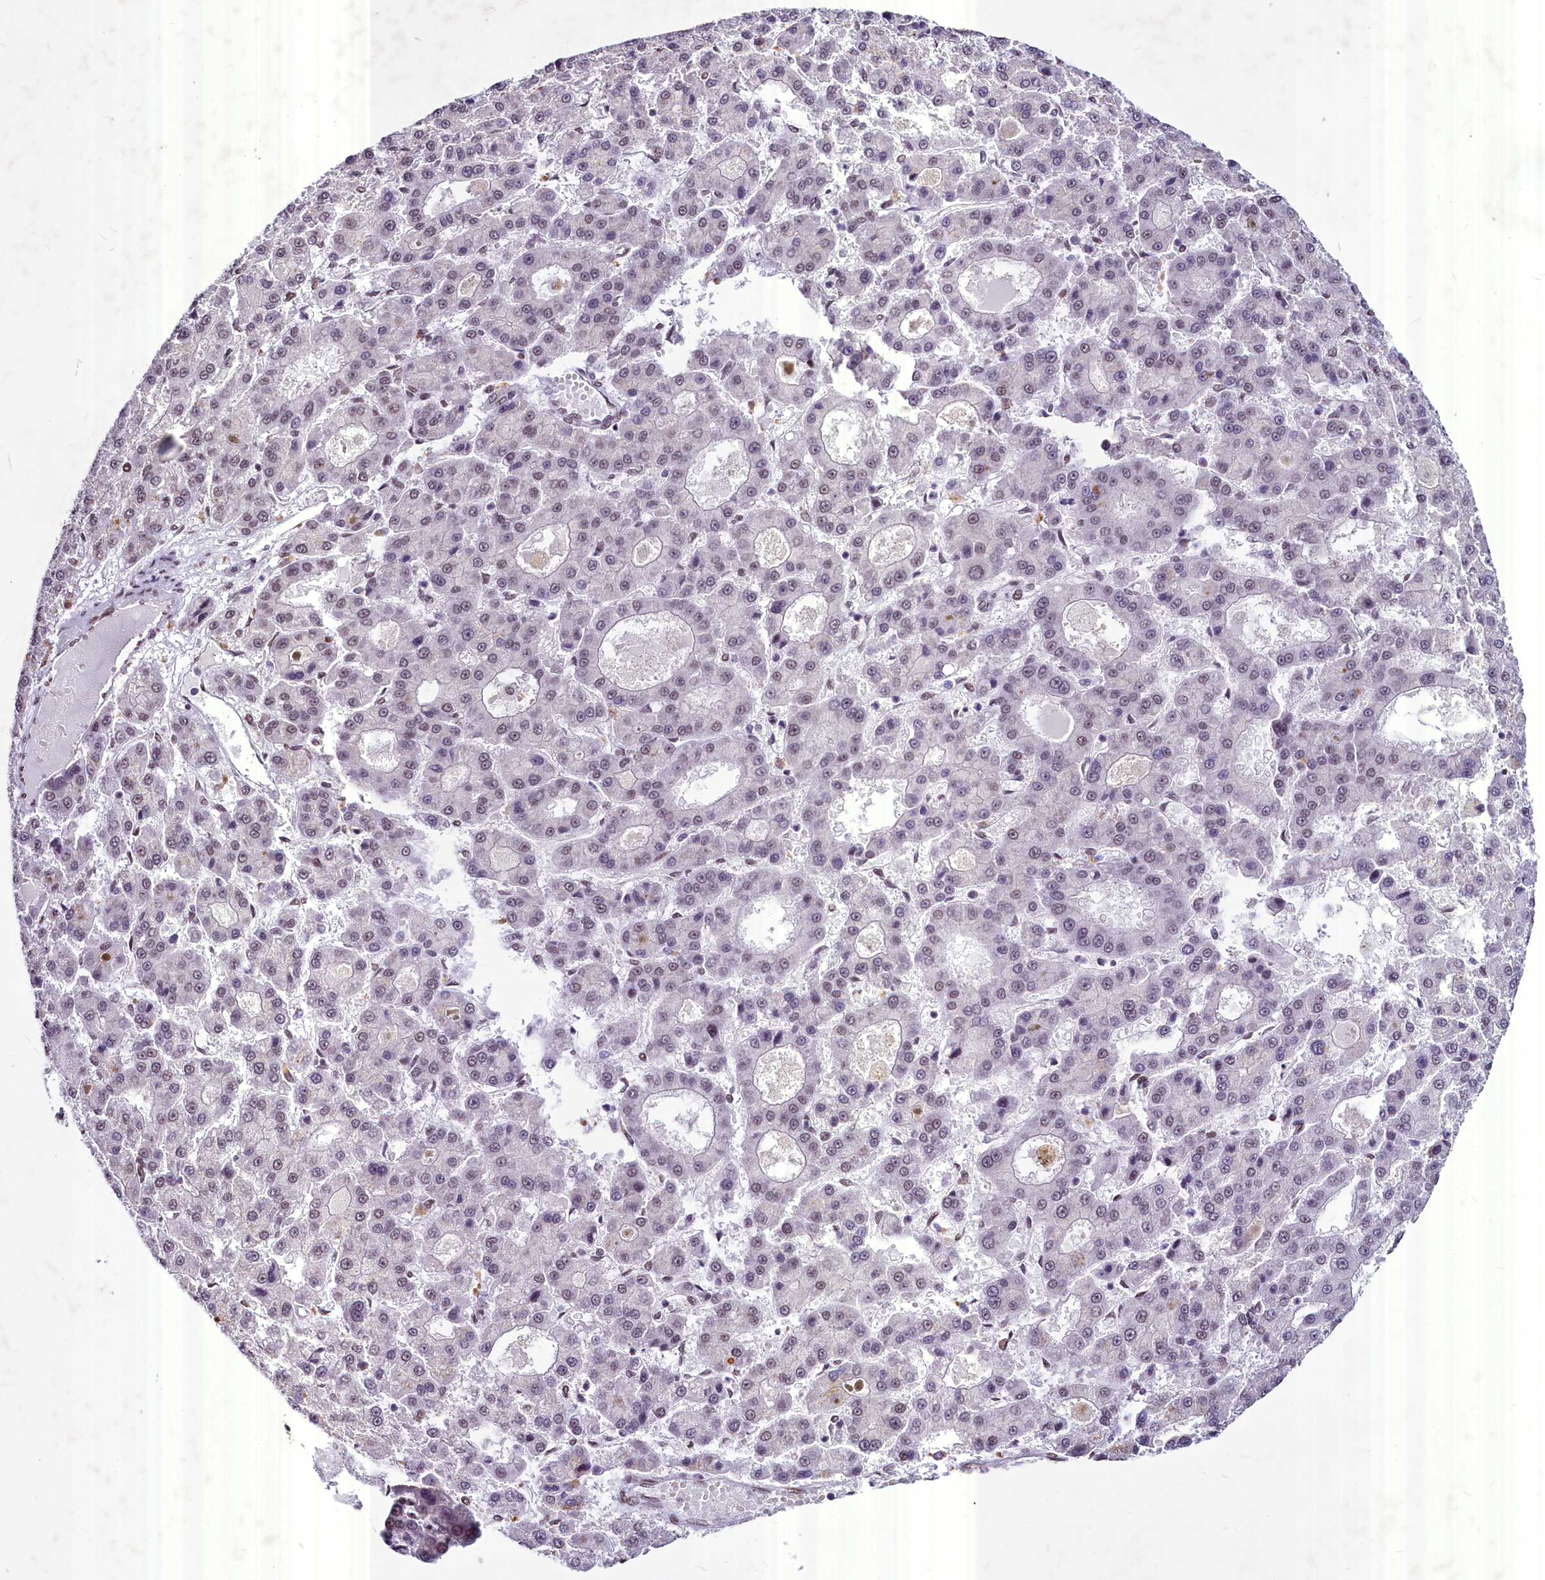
{"staining": {"intensity": "weak", "quantity": "<25%", "location": "nuclear"}, "tissue": "liver cancer", "cell_type": "Tumor cells", "image_type": "cancer", "snomed": [{"axis": "morphology", "description": "Carcinoma, Hepatocellular, NOS"}, {"axis": "topography", "description": "Liver"}], "caption": "Protein analysis of hepatocellular carcinoma (liver) reveals no significant positivity in tumor cells. (DAB (3,3'-diaminobenzidine) IHC visualized using brightfield microscopy, high magnification).", "gene": "PARPBP", "patient": {"sex": "male", "age": 70}}